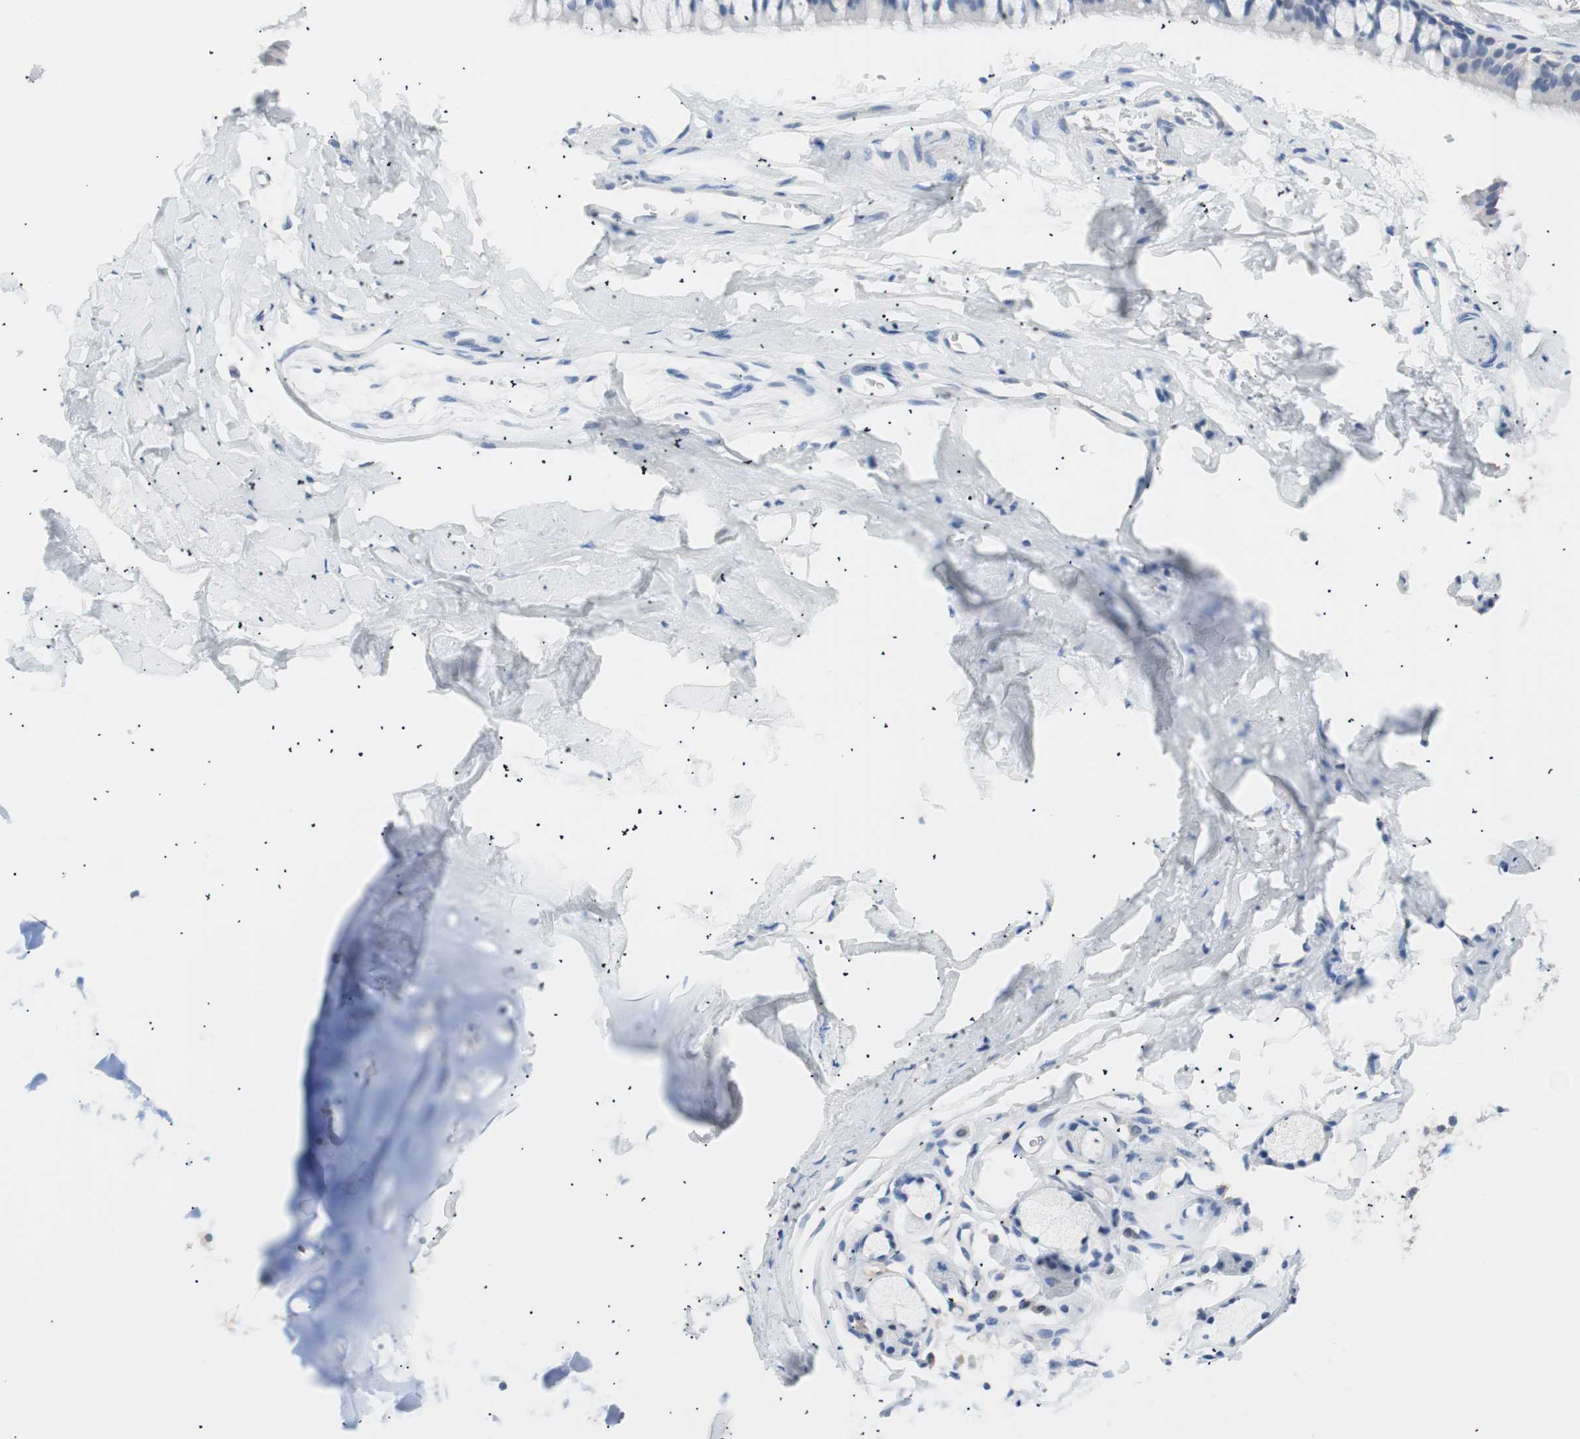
{"staining": {"intensity": "negative", "quantity": "none", "location": "none"}, "tissue": "adipose tissue", "cell_type": "Adipocytes", "image_type": "normal", "snomed": [{"axis": "morphology", "description": "Normal tissue, NOS"}, {"axis": "topography", "description": "Cartilage tissue"}, {"axis": "topography", "description": "Bronchus"}], "caption": "DAB immunohistochemical staining of unremarkable human adipose tissue demonstrates no significant positivity in adipocytes.", "gene": "VIL1", "patient": {"sex": "female", "age": 73}}